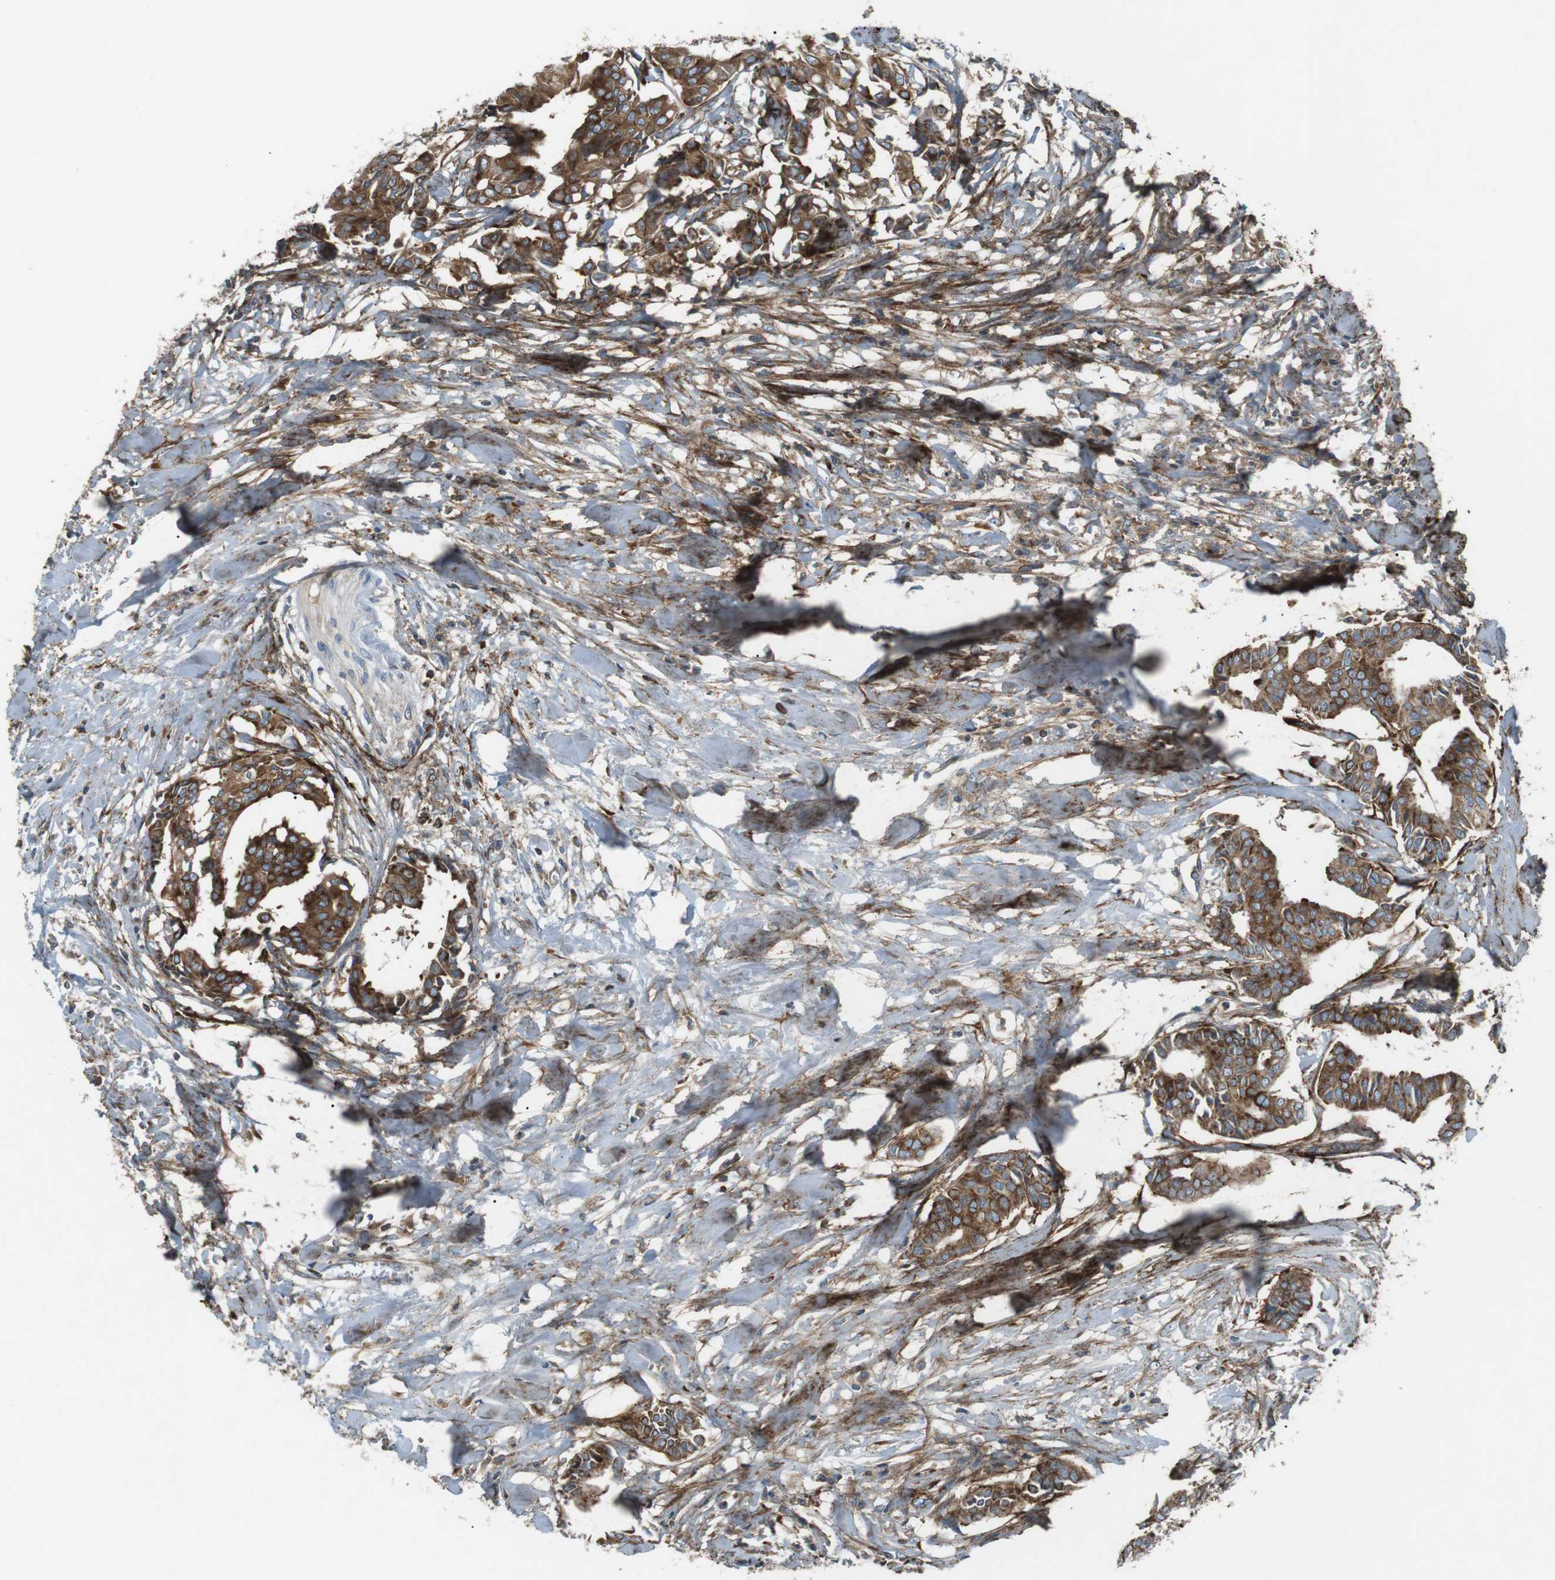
{"staining": {"intensity": "strong", "quantity": ">75%", "location": "cytoplasmic/membranous"}, "tissue": "head and neck cancer", "cell_type": "Tumor cells", "image_type": "cancer", "snomed": [{"axis": "morphology", "description": "Adenocarcinoma, NOS"}, {"axis": "topography", "description": "Salivary gland"}, {"axis": "topography", "description": "Head-Neck"}], "caption": "Protein expression analysis of adenocarcinoma (head and neck) exhibits strong cytoplasmic/membranous staining in about >75% of tumor cells. (IHC, brightfield microscopy, high magnification).", "gene": "FLII", "patient": {"sex": "female", "age": 59}}